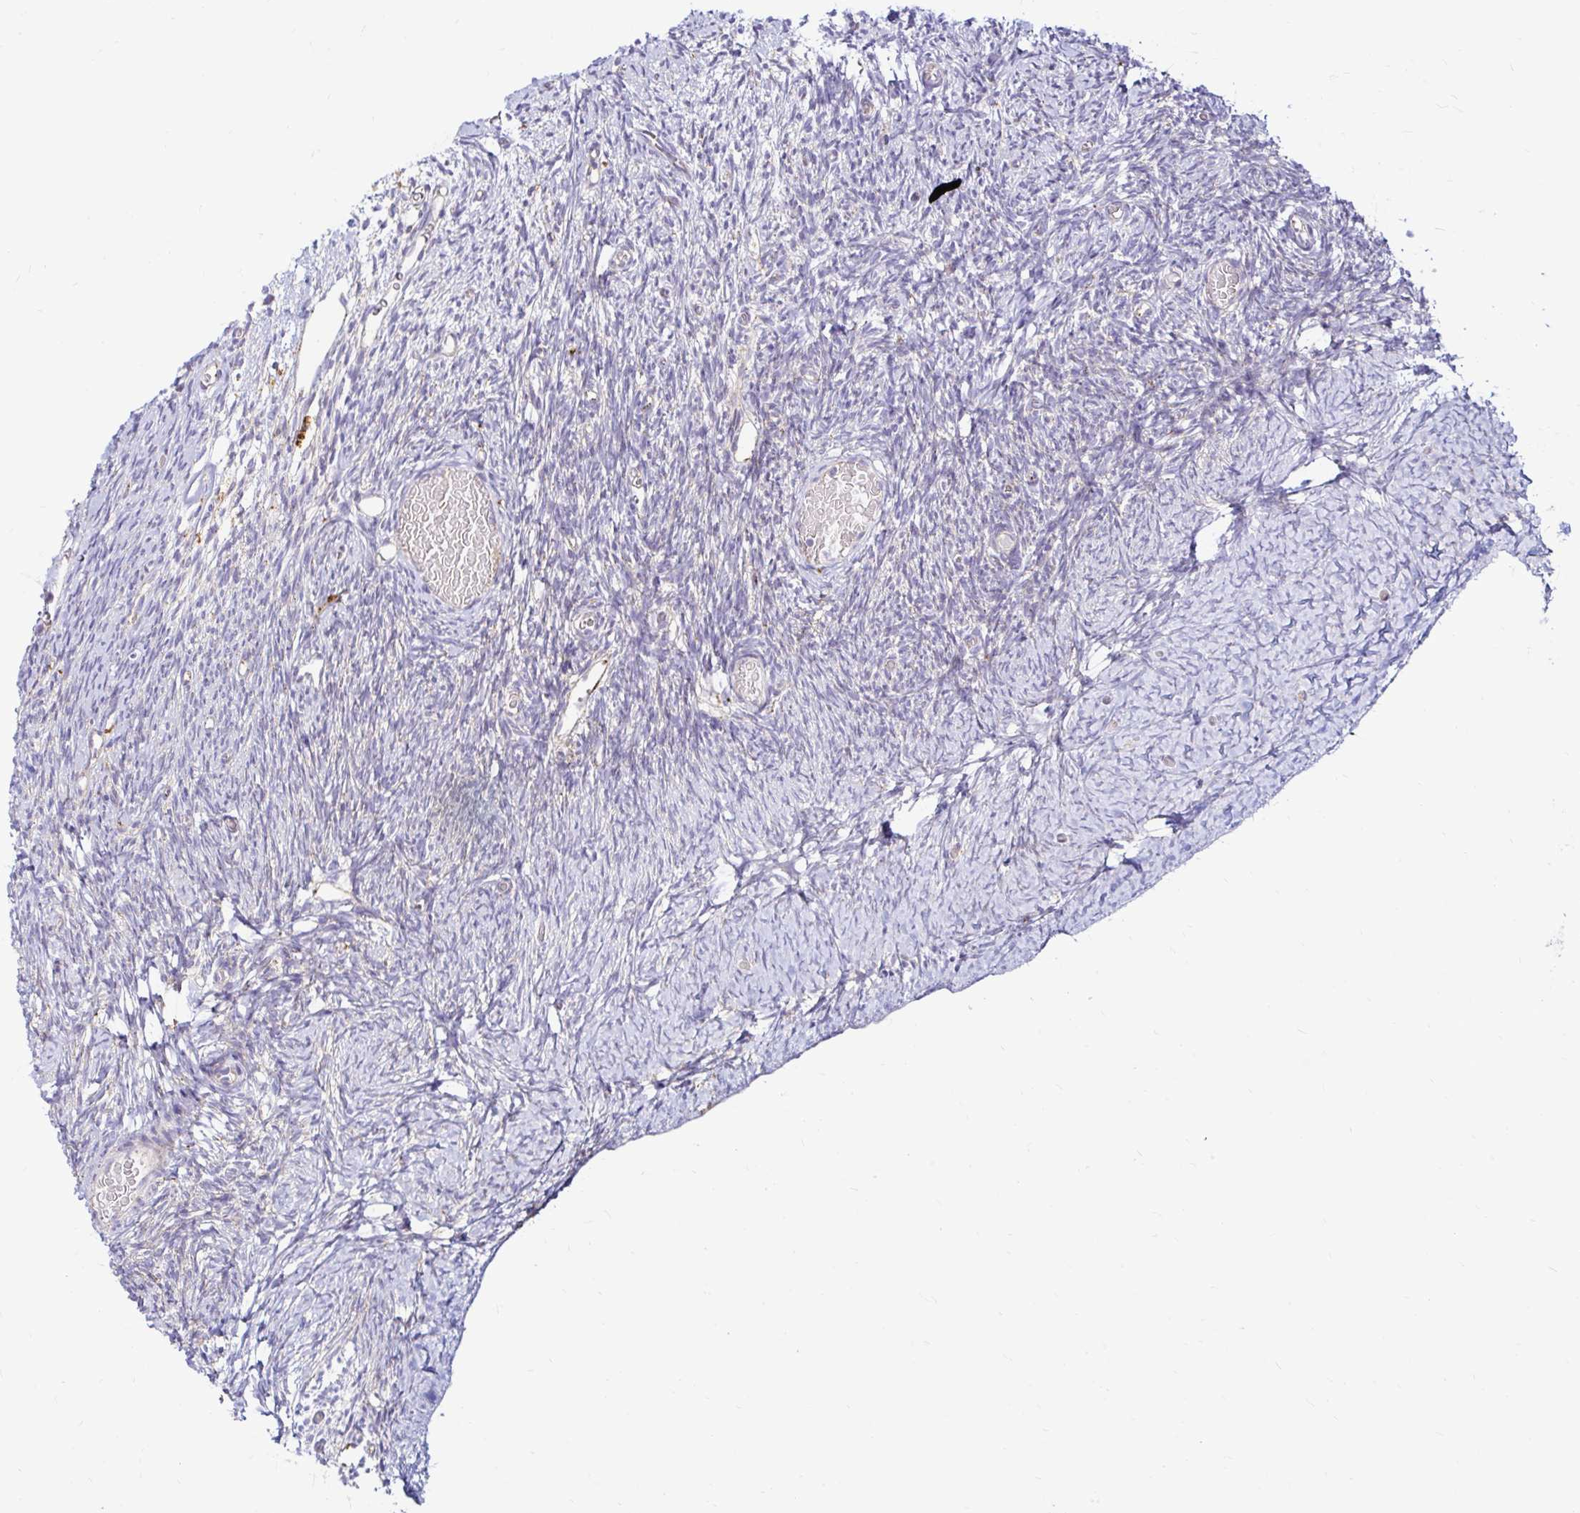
{"staining": {"intensity": "negative", "quantity": "none", "location": "none"}, "tissue": "ovary", "cell_type": "Follicle cells", "image_type": "normal", "snomed": [{"axis": "morphology", "description": "Normal tissue, NOS"}, {"axis": "topography", "description": "Ovary"}], "caption": "Immunohistochemistry (IHC) histopathology image of unremarkable ovary stained for a protein (brown), which reveals no expression in follicle cells. The staining is performed using DAB (3,3'-diaminobenzidine) brown chromogen with nuclei counter-stained in using hematoxylin.", "gene": "FUCA1", "patient": {"sex": "female", "age": 39}}